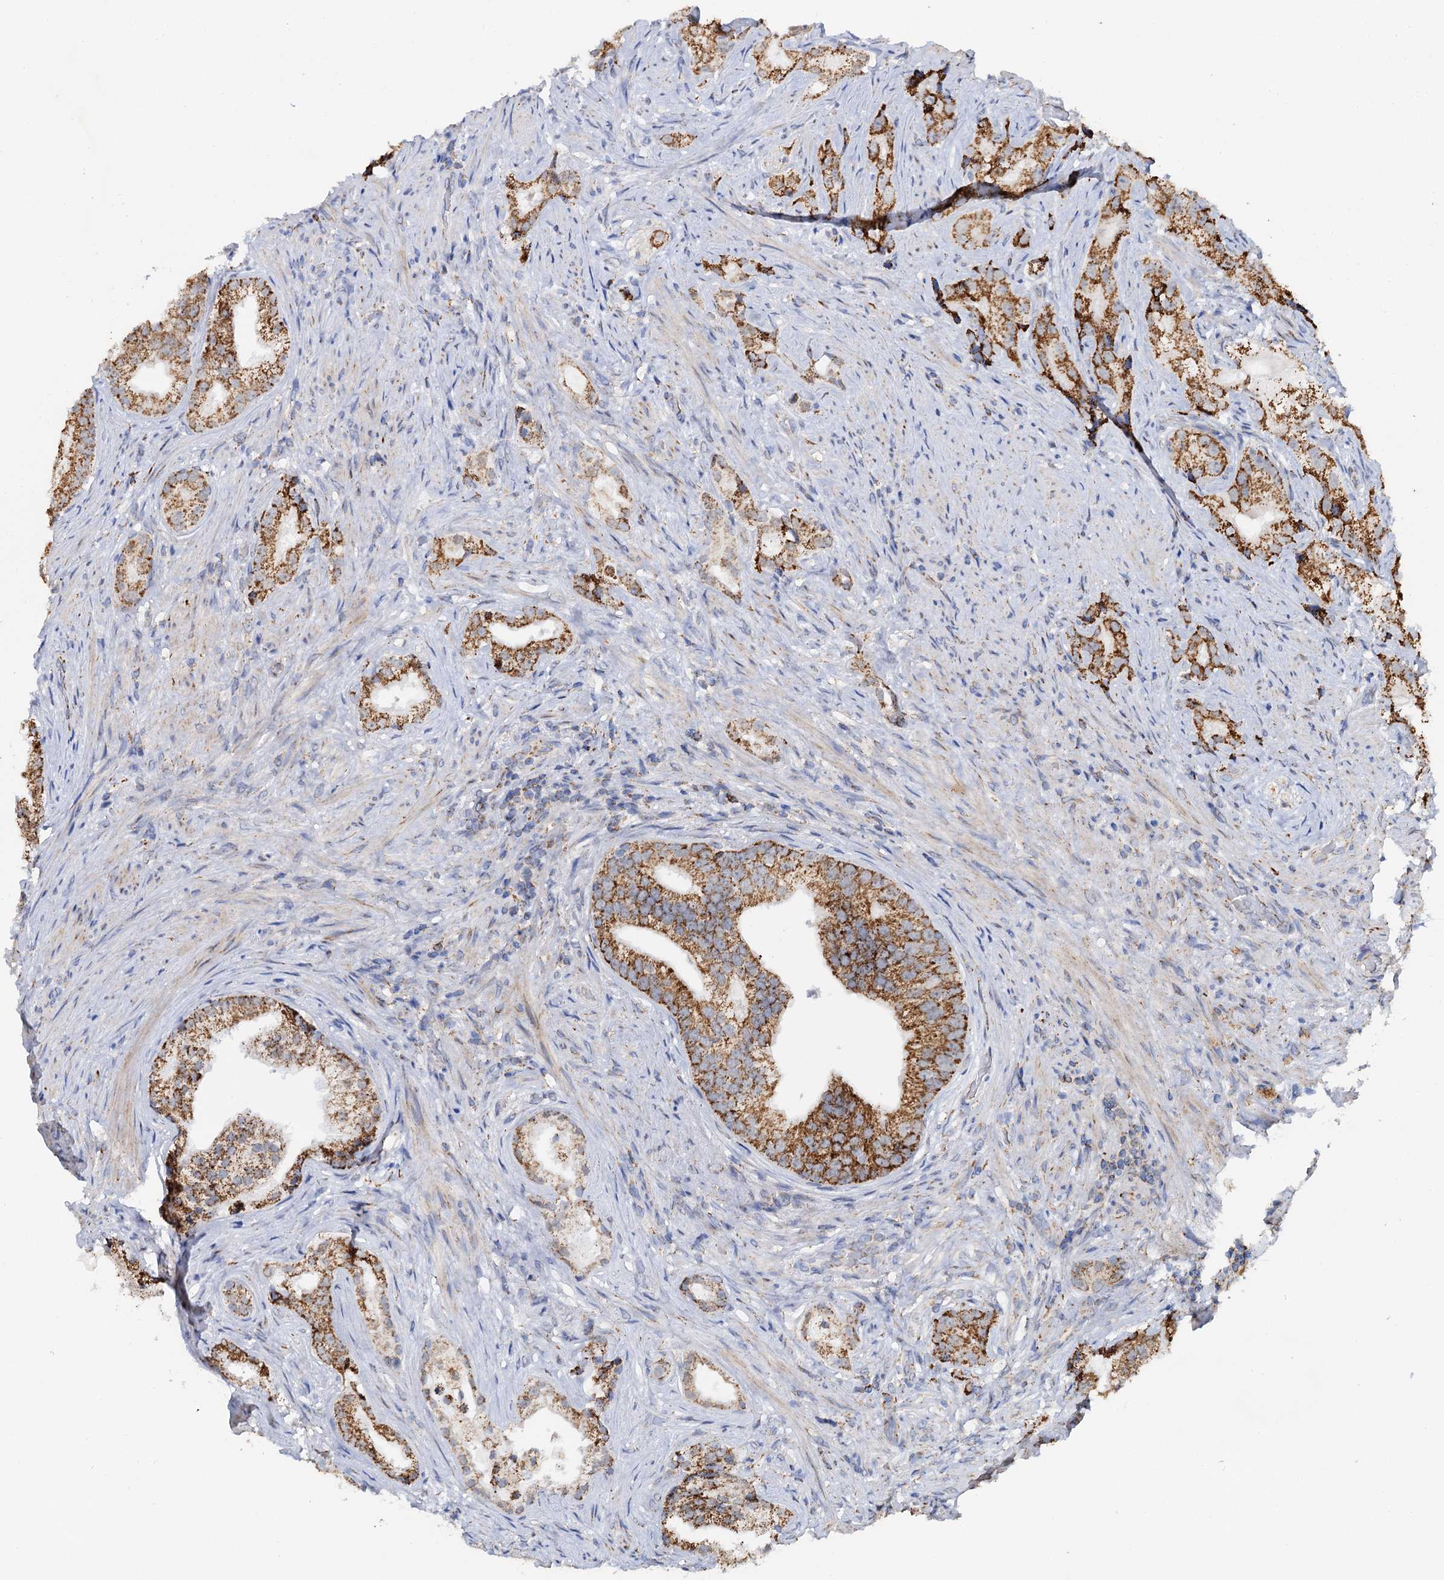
{"staining": {"intensity": "strong", "quantity": ">75%", "location": "cytoplasmic/membranous"}, "tissue": "prostate cancer", "cell_type": "Tumor cells", "image_type": "cancer", "snomed": [{"axis": "morphology", "description": "Adenocarcinoma, Low grade"}, {"axis": "topography", "description": "Prostate"}], "caption": "Immunohistochemical staining of prostate cancer demonstrates high levels of strong cytoplasmic/membranous protein expression in approximately >75% of tumor cells.", "gene": "C2CD3", "patient": {"sex": "male", "age": 71}}